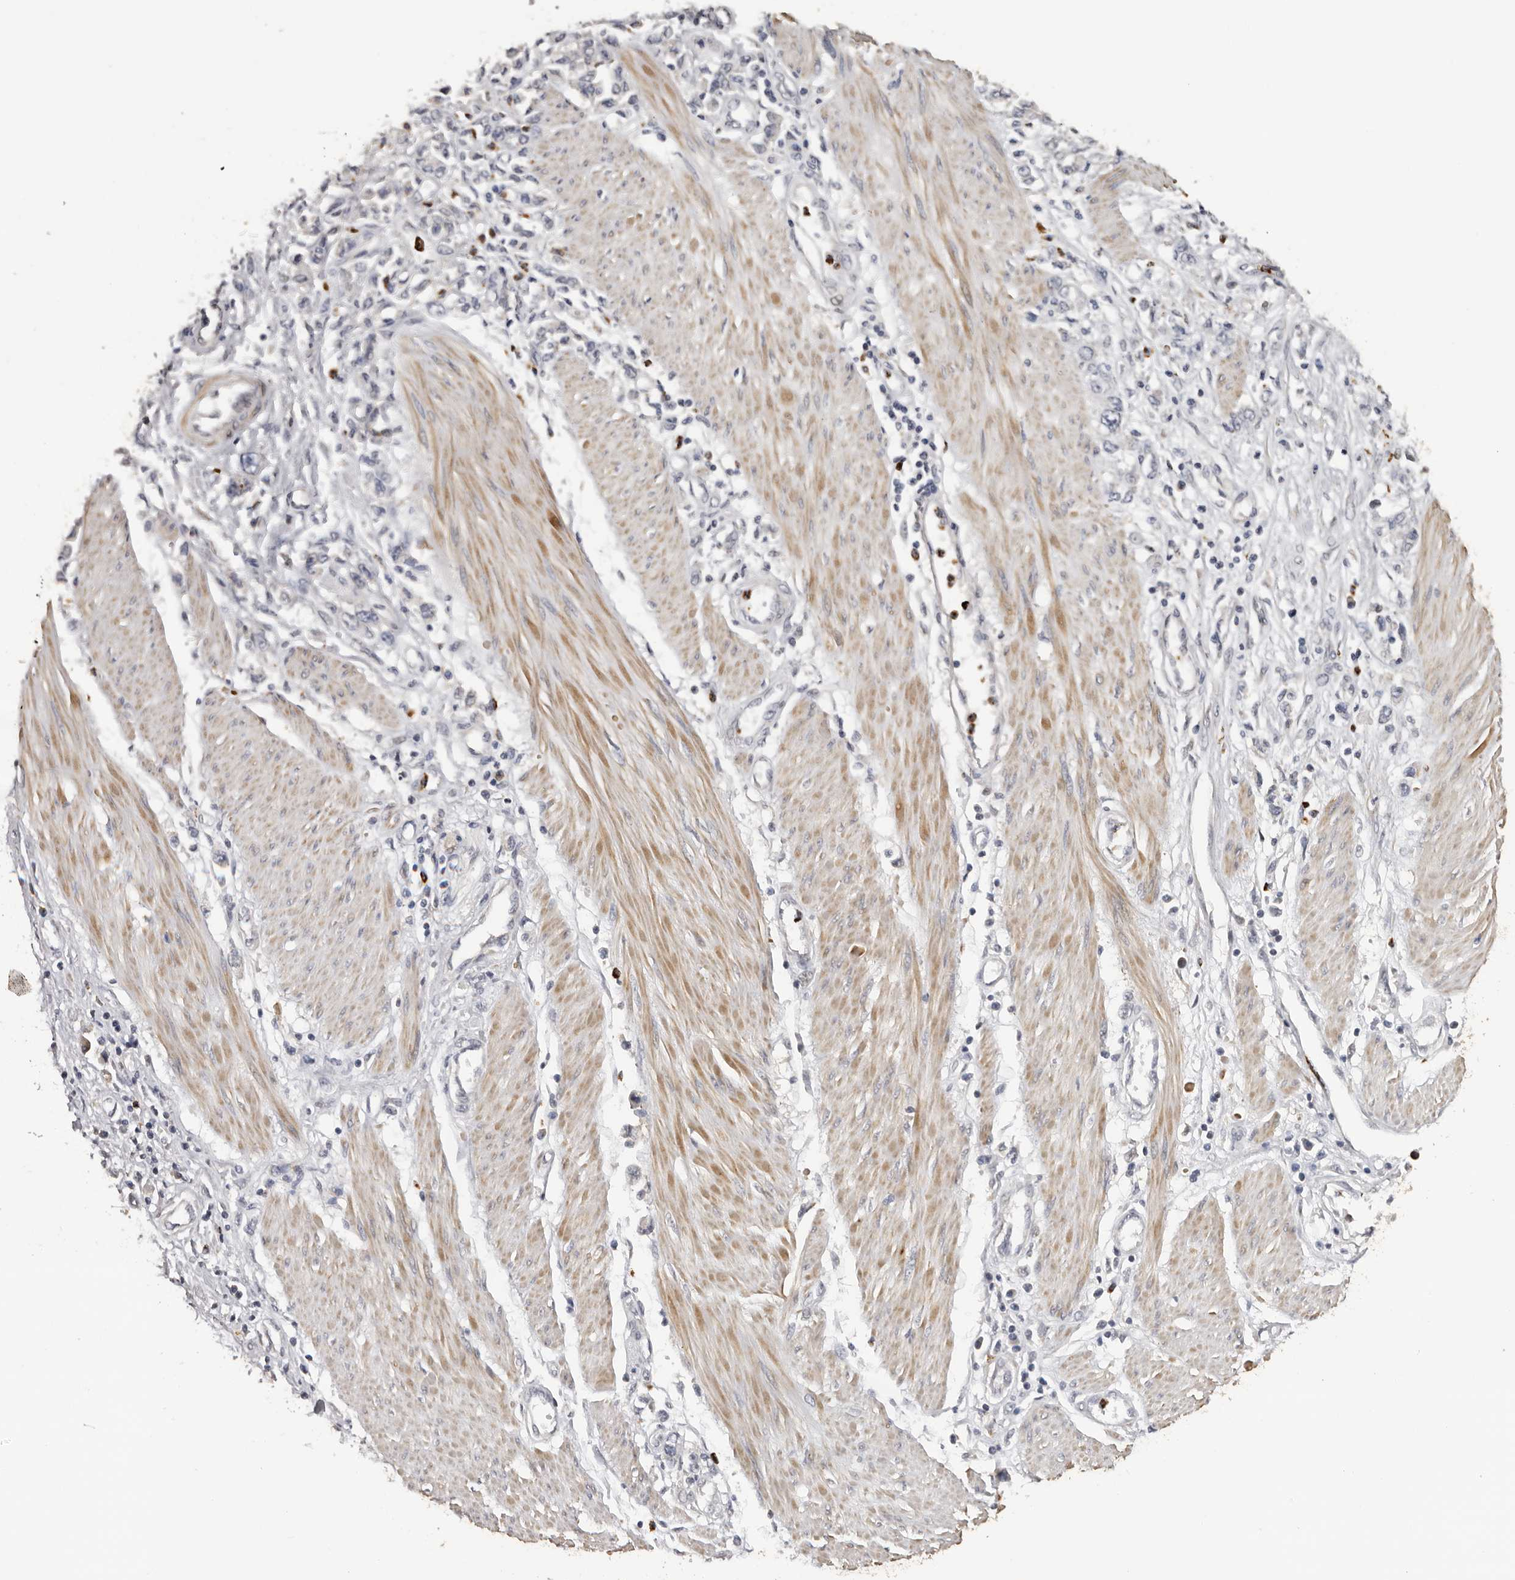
{"staining": {"intensity": "negative", "quantity": "none", "location": "none"}, "tissue": "stomach cancer", "cell_type": "Tumor cells", "image_type": "cancer", "snomed": [{"axis": "morphology", "description": "Adenocarcinoma, NOS"}, {"axis": "topography", "description": "Stomach"}], "caption": "Immunohistochemistry photomicrograph of neoplastic tissue: human stomach adenocarcinoma stained with DAB (3,3'-diaminobenzidine) reveals no significant protein staining in tumor cells. (DAB (3,3'-diaminobenzidine) immunohistochemistry (IHC) visualized using brightfield microscopy, high magnification).", "gene": "KIF2B", "patient": {"sex": "female", "age": 76}}